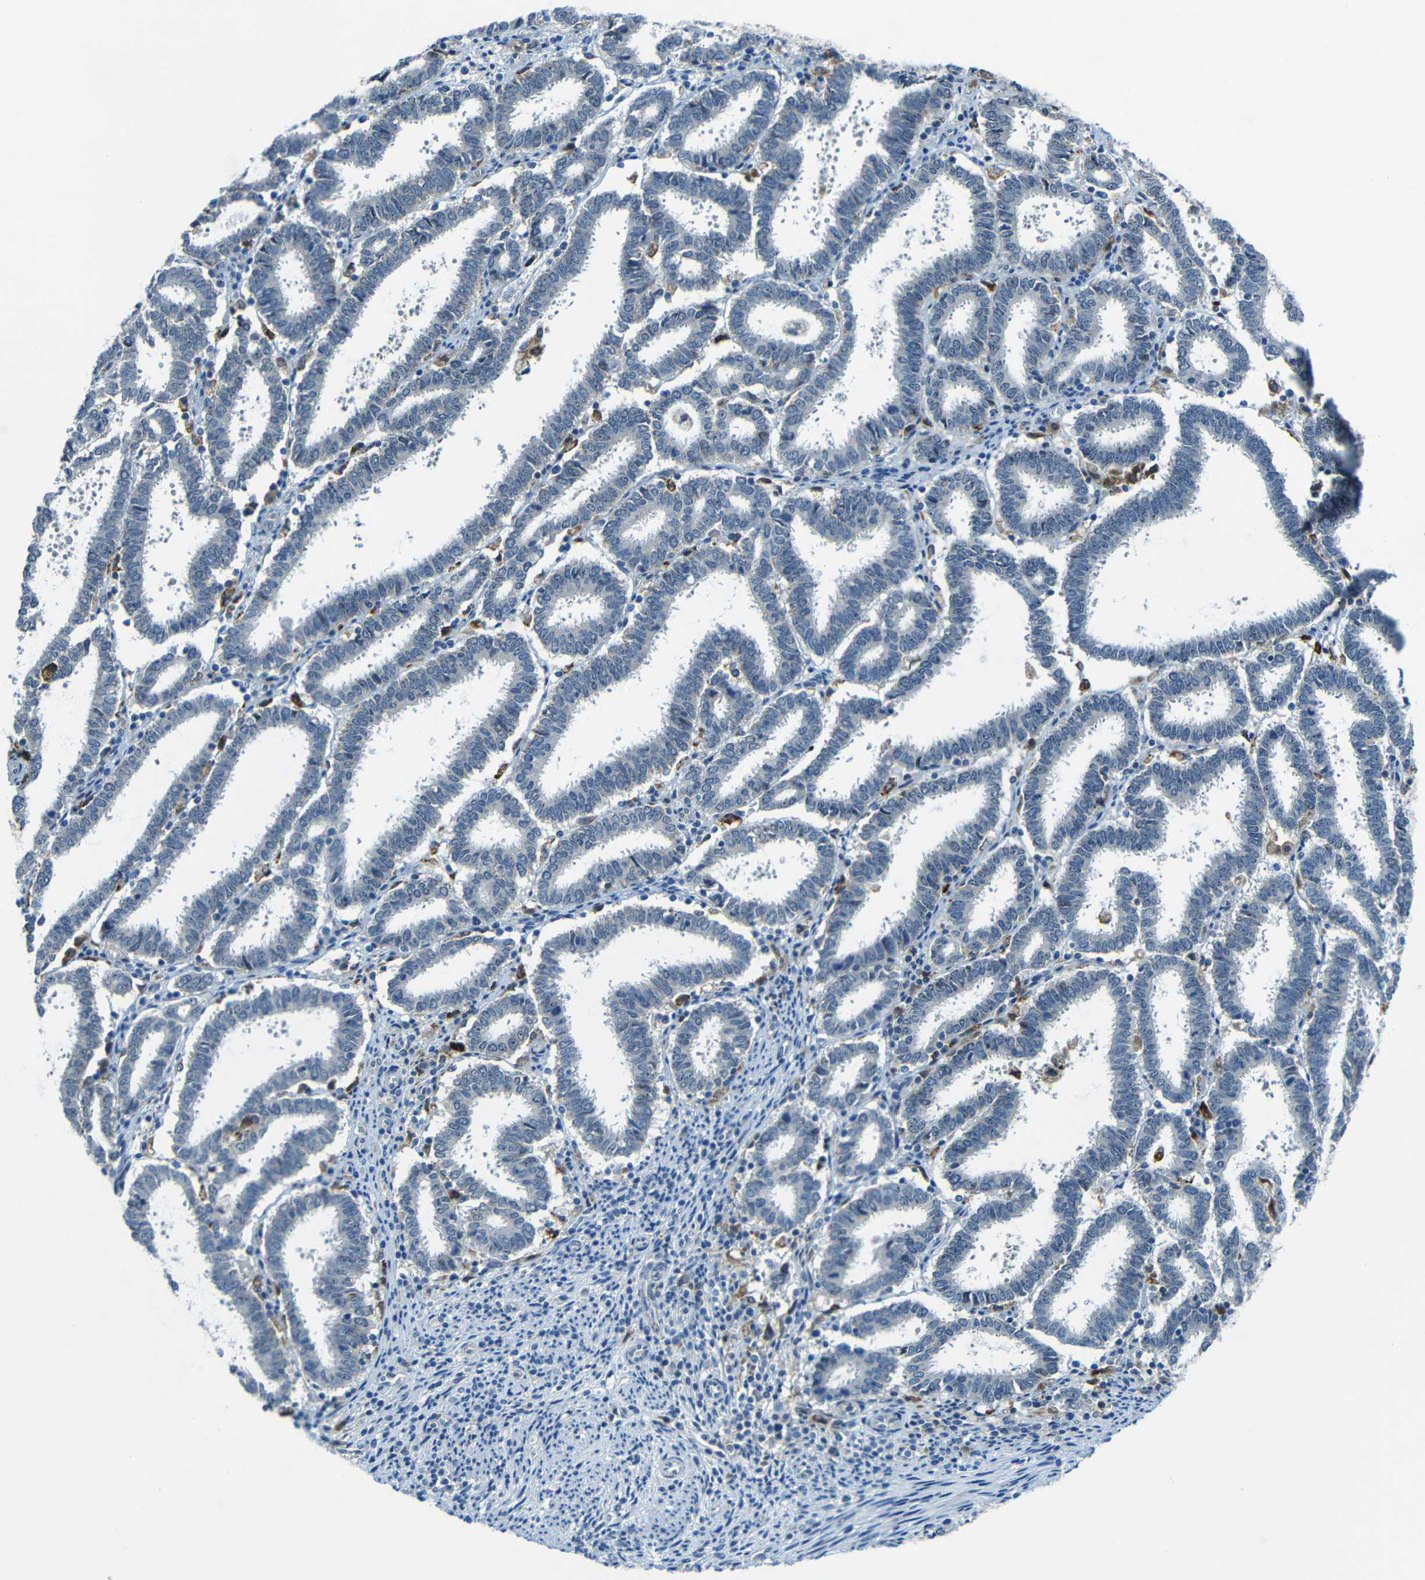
{"staining": {"intensity": "negative", "quantity": "none", "location": "none"}, "tissue": "endometrial cancer", "cell_type": "Tumor cells", "image_type": "cancer", "snomed": [{"axis": "morphology", "description": "Adenocarcinoma, NOS"}, {"axis": "topography", "description": "Uterus"}], "caption": "Immunohistochemistry (IHC) of human endometrial cancer (adenocarcinoma) displays no expression in tumor cells.", "gene": "ANKRD22", "patient": {"sex": "female", "age": 83}}